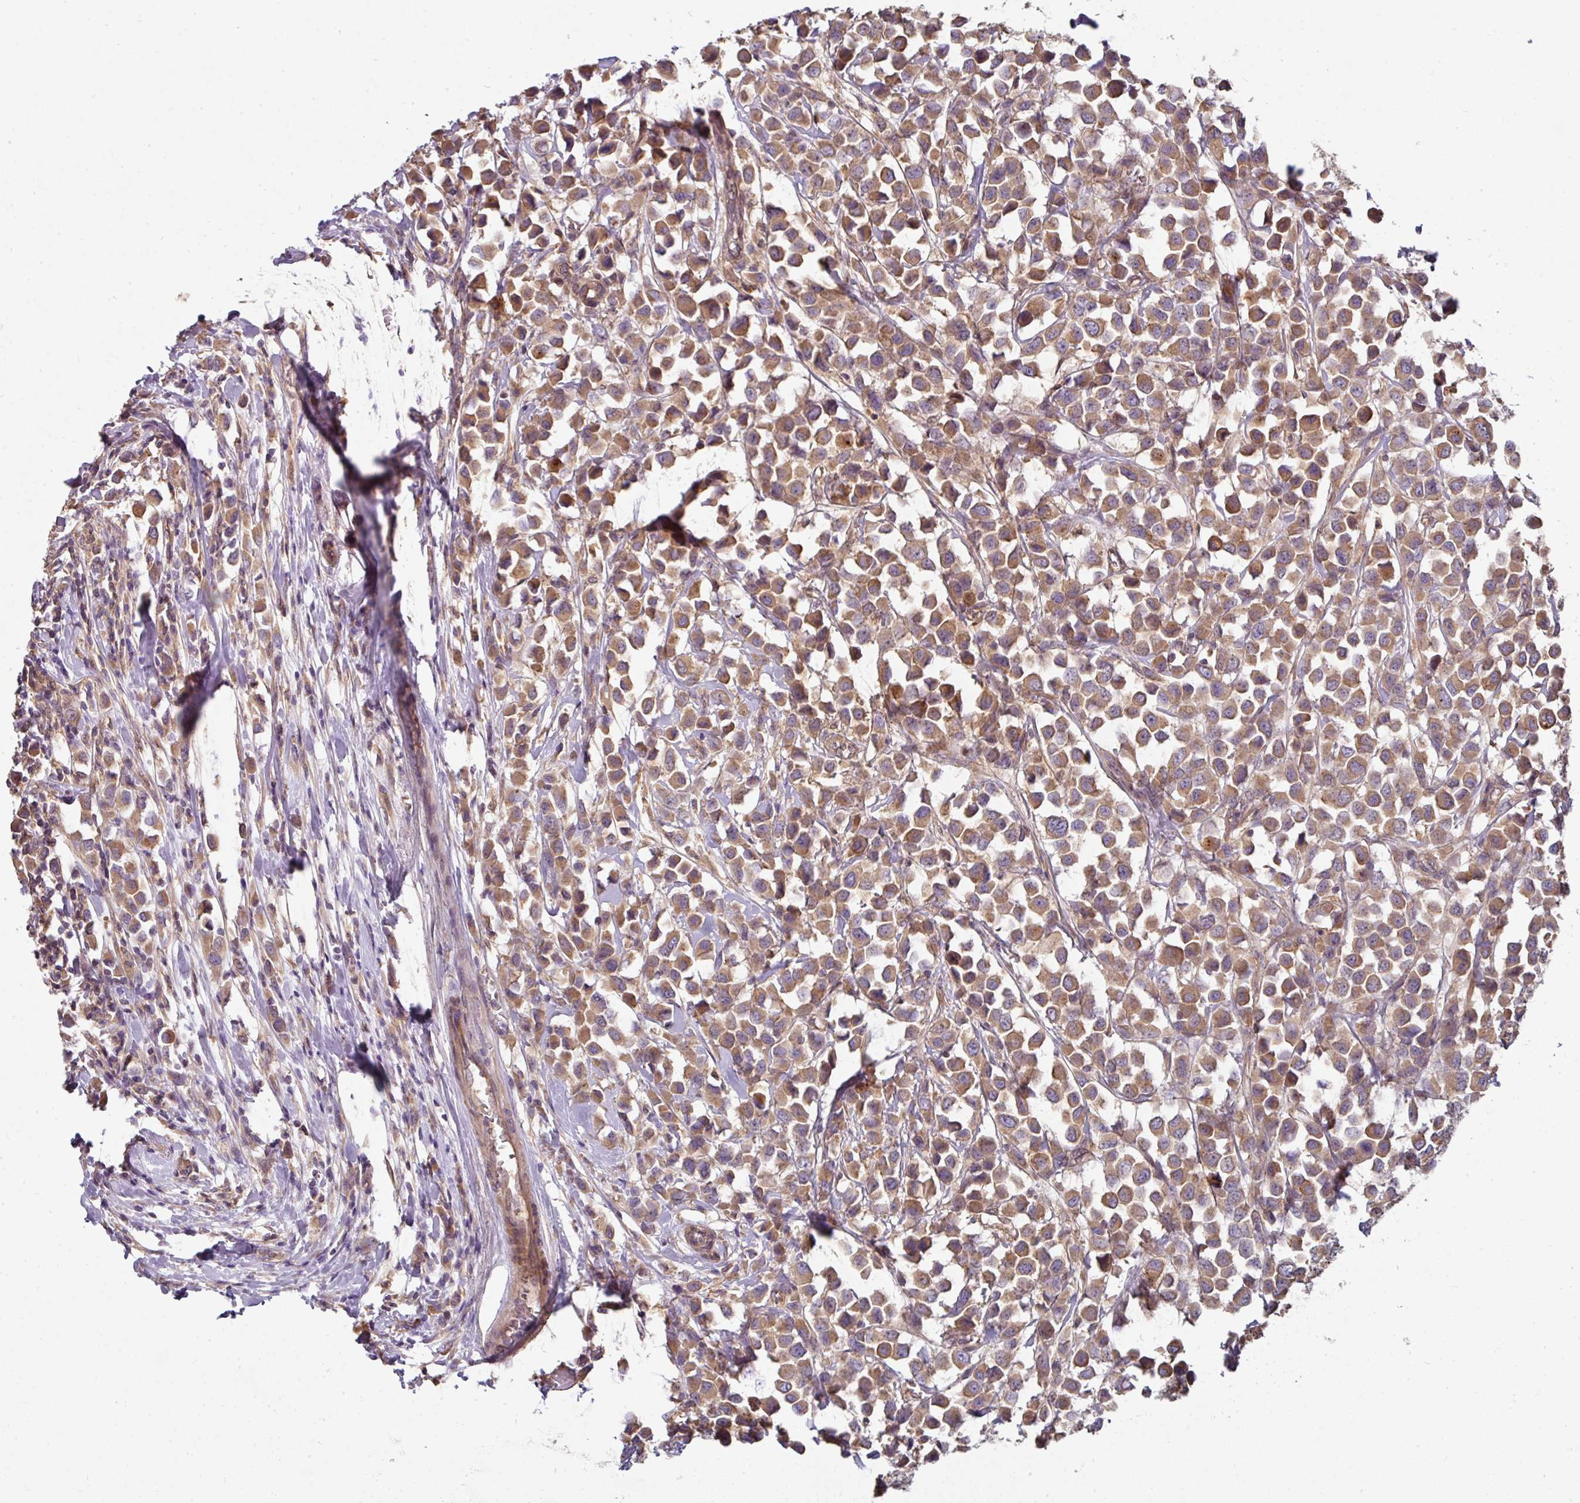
{"staining": {"intensity": "moderate", "quantity": ">75%", "location": "cytoplasmic/membranous"}, "tissue": "breast cancer", "cell_type": "Tumor cells", "image_type": "cancer", "snomed": [{"axis": "morphology", "description": "Duct carcinoma"}, {"axis": "topography", "description": "Breast"}], "caption": "IHC histopathology image of neoplastic tissue: human breast invasive ductal carcinoma stained using IHC displays medium levels of moderate protein expression localized specifically in the cytoplasmic/membranous of tumor cells, appearing as a cytoplasmic/membranous brown color.", "gene": "C4orf48", "patient": {"sex": "female", "age": 61}}